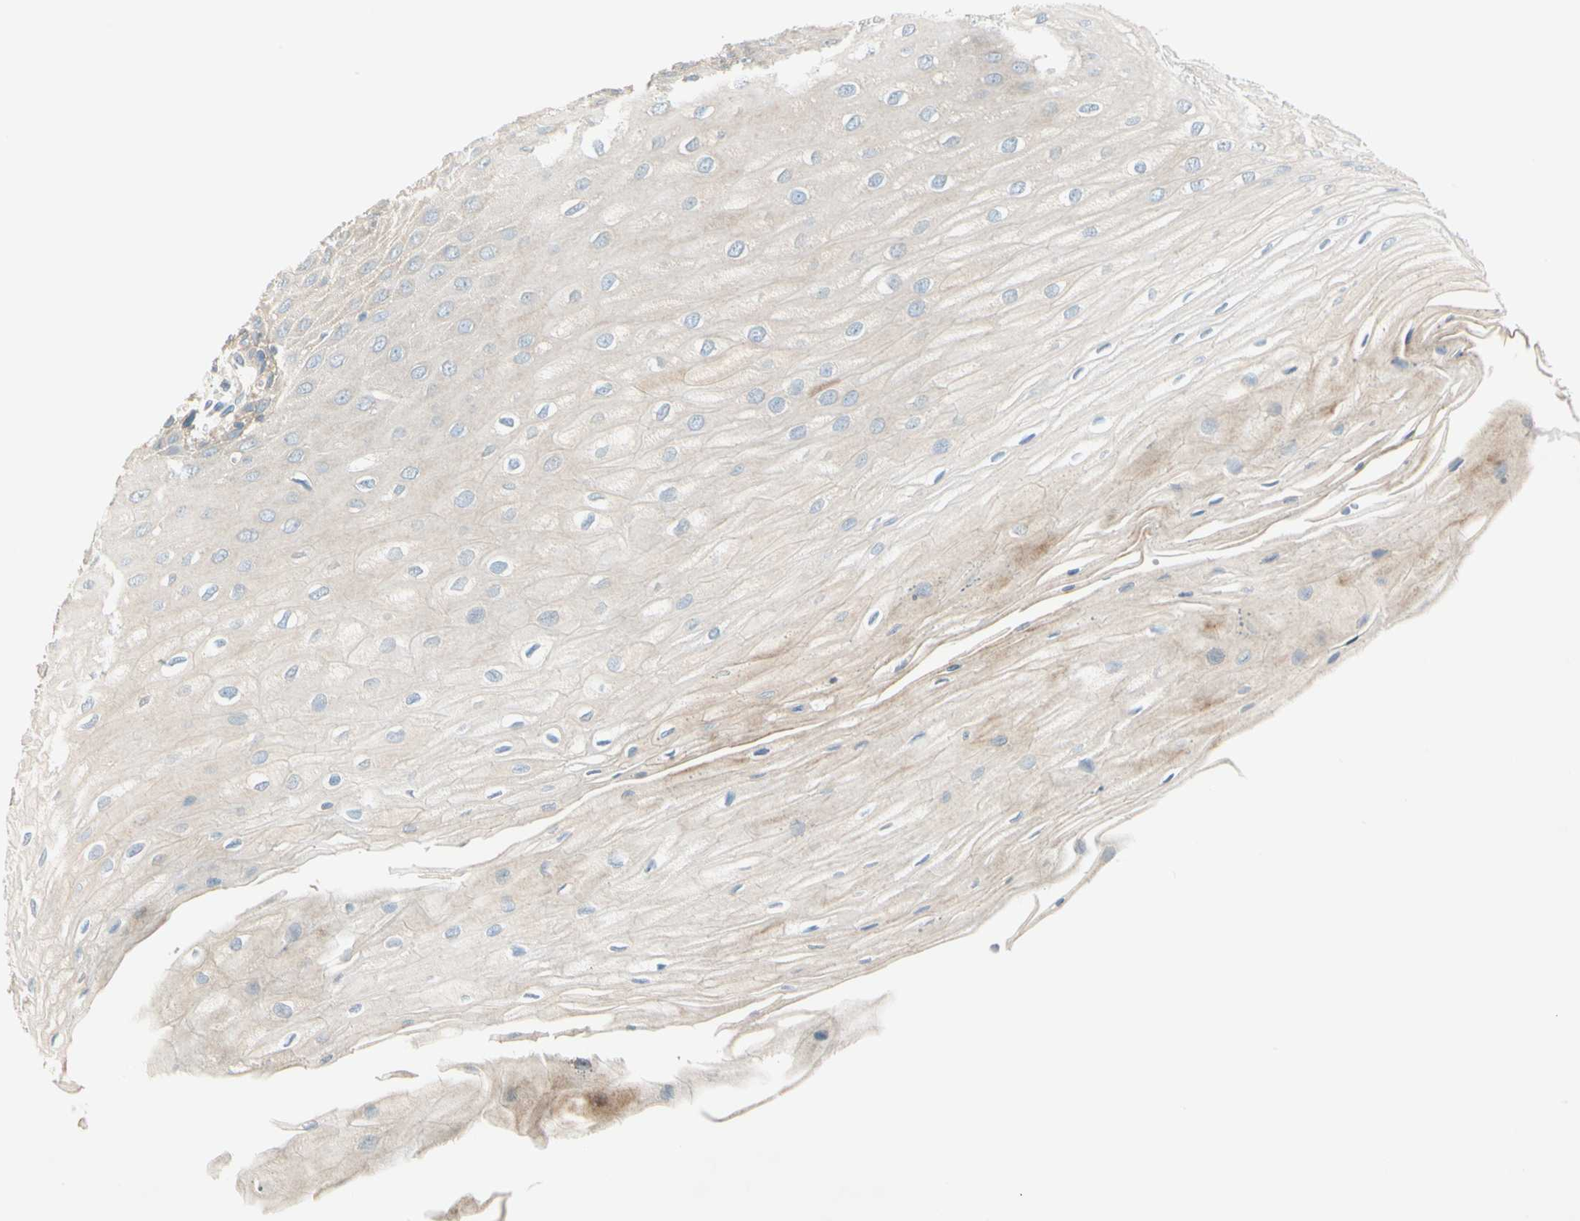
{"staining": {"intensity": "weak", "quantity": "25%-75%", "location": "cytoplasmic/membranous"}, "tissue": "esophagus", "cell_type": "Squamous epithelial cells", "image_type": "normal", "snomed": [{"axis": "morphology", "description": "Normal tissue, NOS"}, {"axis": "morphology", "description": "Squamous cell carcinoma, NOS"}, {"axis": "topography", "description": "Esophagus"}], "caption": "IHC of normal esophagus shows low levels of weak cytoplasmic/membranous positivity in about 25%-75% of squamous epithelial cells.", "gene": "ADGRA3", "patient": {"sex": "male", "age": 65}}